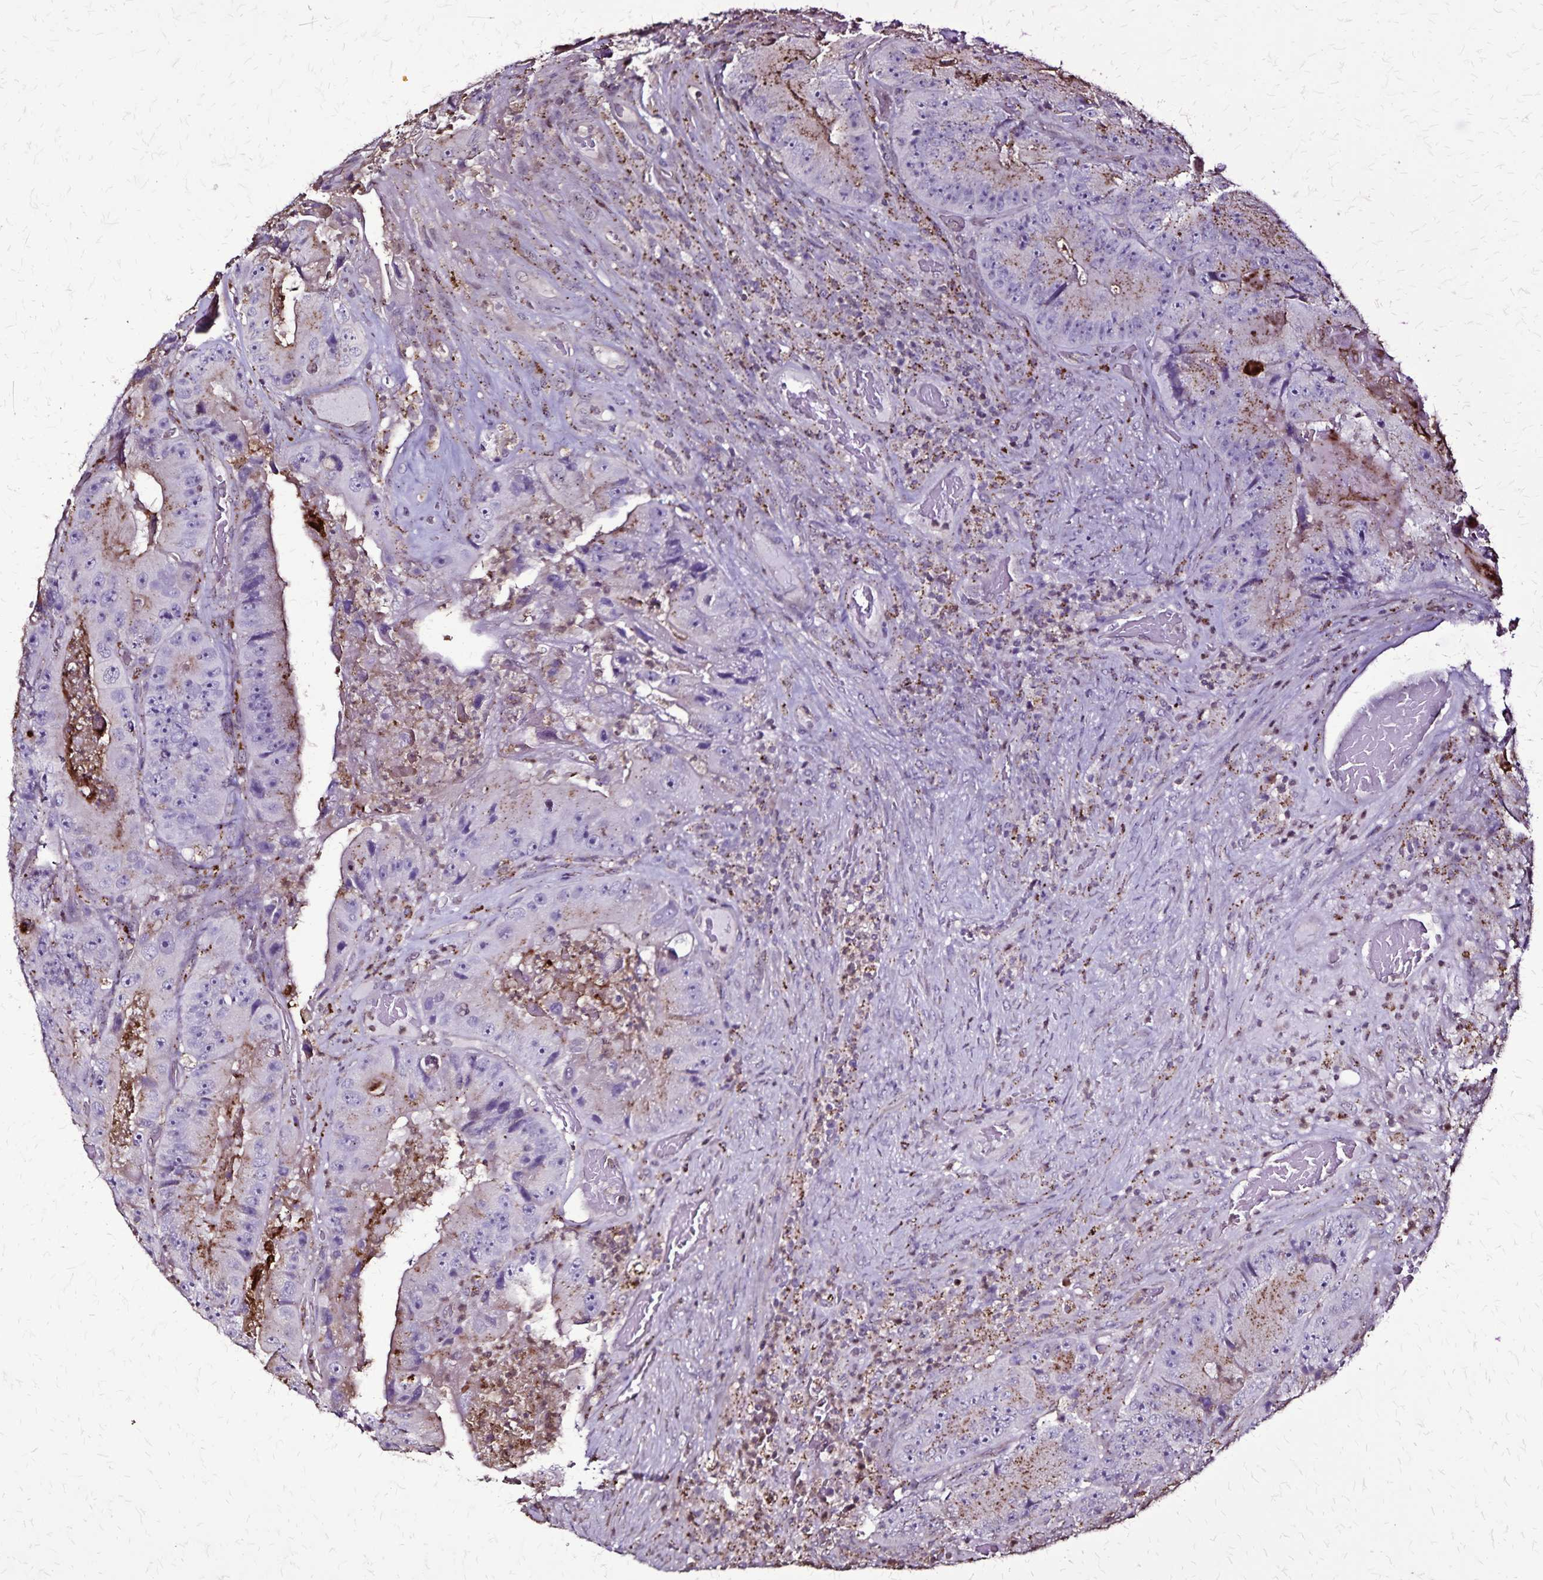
{"staining": {"intensity": "moderate", "quantity": "25%-75%", "location": "cytoplasmic/membranous"}, "tissue": "colorectal cancer", "cell_type": "Tumor cells", "image_type": "cancer", "snomed": [{"axis": "morphology", "description": "Adenocarcinoma, NOS"}, {"axis": "topography", "description": "Colon"}], "caption": "Colorectal cancer was stained to show a protein in brown. There is medium levels of moderate cytoplasmic/membranous positivity in approximately 25%-75% of tumor cells. The protein of interest is stained brown, and the nuclei are stained in blue (DAB (3,3'-diaminobenzidine) IHC with brightfield microscopy, high magnification).", "gene": "CHMP1B", "patient": {"sex": "female", "age": 86}}